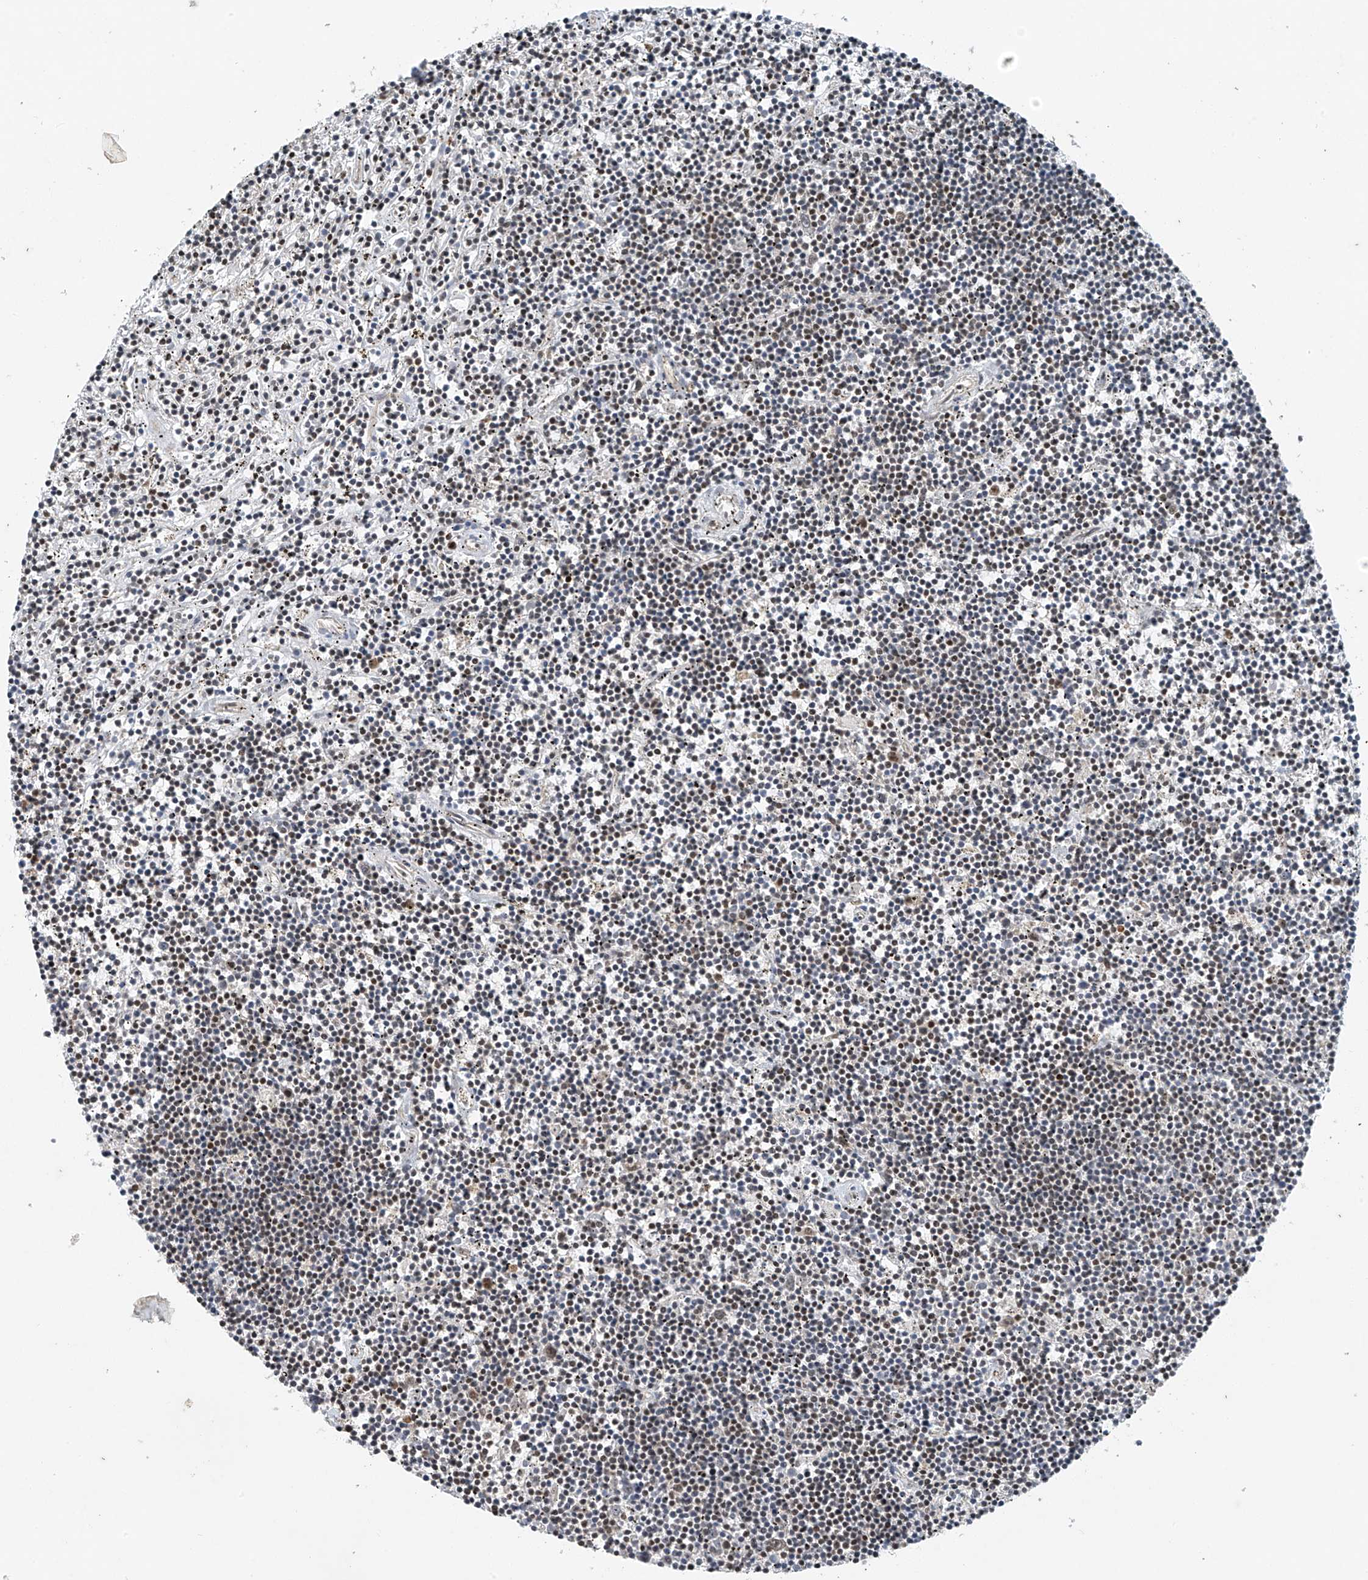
{"staining": {"intensity": "moderate", "quantity": "<25%", "location": "nuclear"}, "tissue": "lymphoma", "cell_type": "Tumor cells", "image_type": "cancer", "snomed": [{"axis": "morphology", "description": "Malignant lymphoma, non-Hodgkin's type, Low grade"}, {"axis": "topography", "description": "Spleen"}], "caption": "Immunohistochemical staining of human low-grade malignant lymphoma, non-Hodgkin's type demonstrates low levels of moderate nuclear protein staining in about <25% of tumor cells.", "gene": "TAF8", "patient": {"sex": "male", "age": 76}}